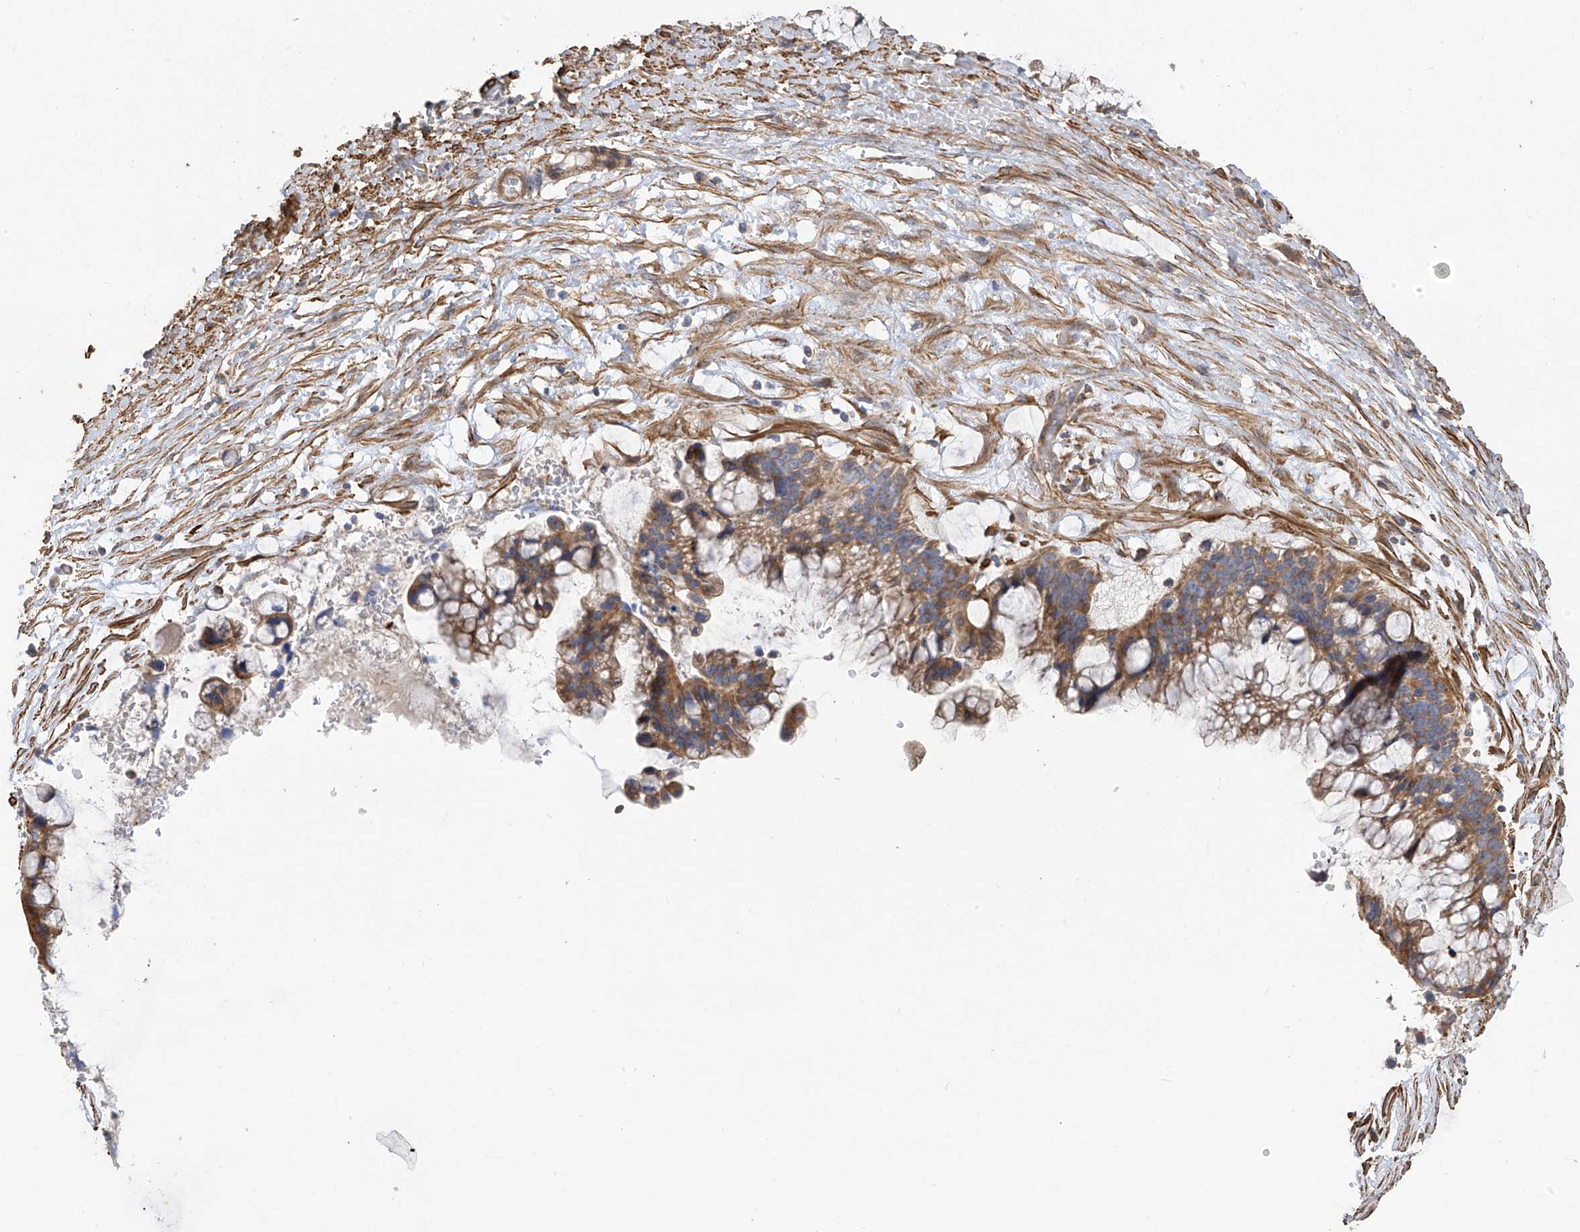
{"staining": {"intensity": "moderate", "quantity": ">75%", "location": "cytoplasmic/membranous"}, "tissue": "ovarian cancer", "cell_type": "Tumor cells", "image_type": "cancer", "snomed": [{"axis": "morphology", "description": "Cystadenocarcinoma, mucinous, NOS"}, {"axis": "topography", "description": "Ovary"}], "caption": "Tumor cells reveal moderate cytoplasmic/membranous expression in approximately >75% of cells in ovarian mucinous cystadenocarcinoma.", "gene": "SLC43A3", "patient": {"sex": "female", "age": 37}}